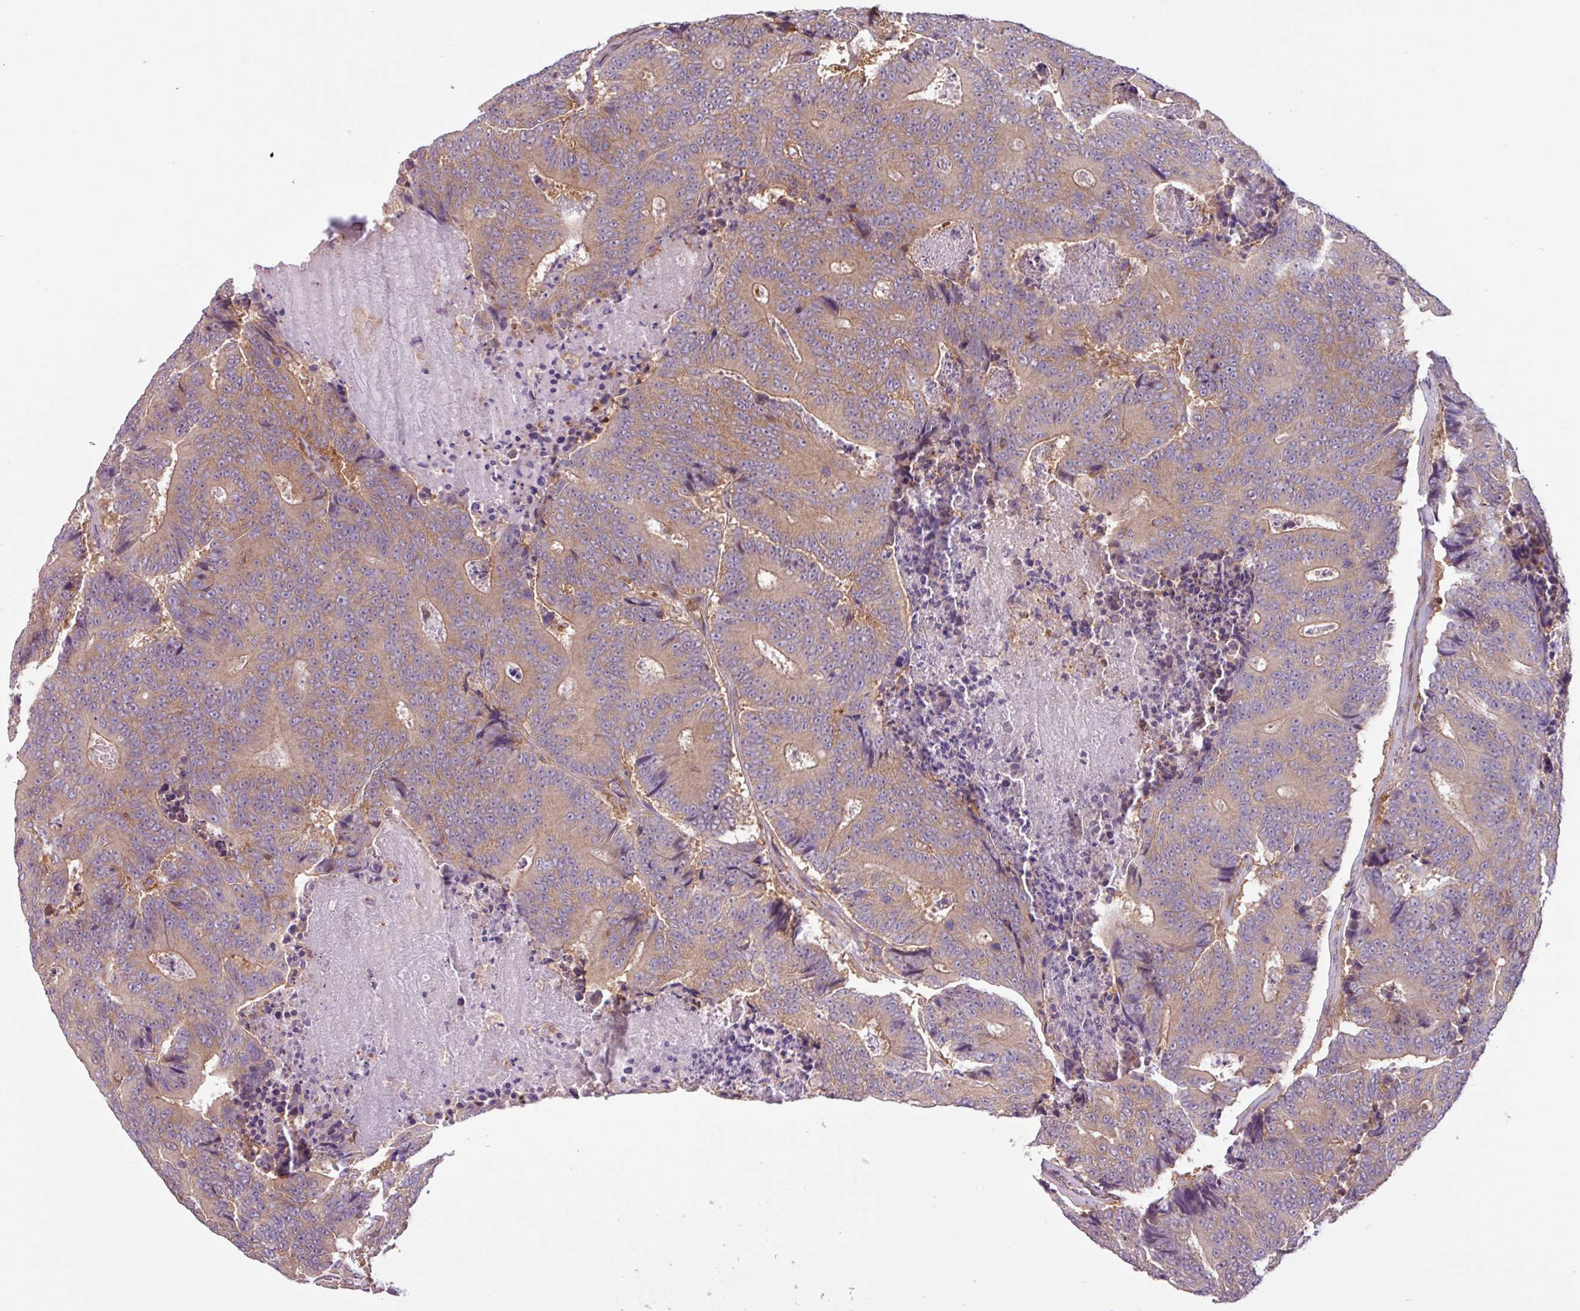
{"staining": {"intensity": "weak", "quantity": ">75%", "location": "cytoplasmic/membranous"}, "tissue": "colorectal cancer", "cell_type": "Tumor cells", "image_type": "cancer", "snomed": [{"axis": "morphology", "description": "Adenocarcinoma, NOS"}, {"axis": "topography", "description": "Colon"}], "caption": "Human colorectal cancer (adenocarcinoma) stained with a brown dye shows weak cytoplasmic/membranous positive expression in about >75% of tumor cells.", "gene": "ACTR3", "patient": {"sex": "male", "age": 83}}